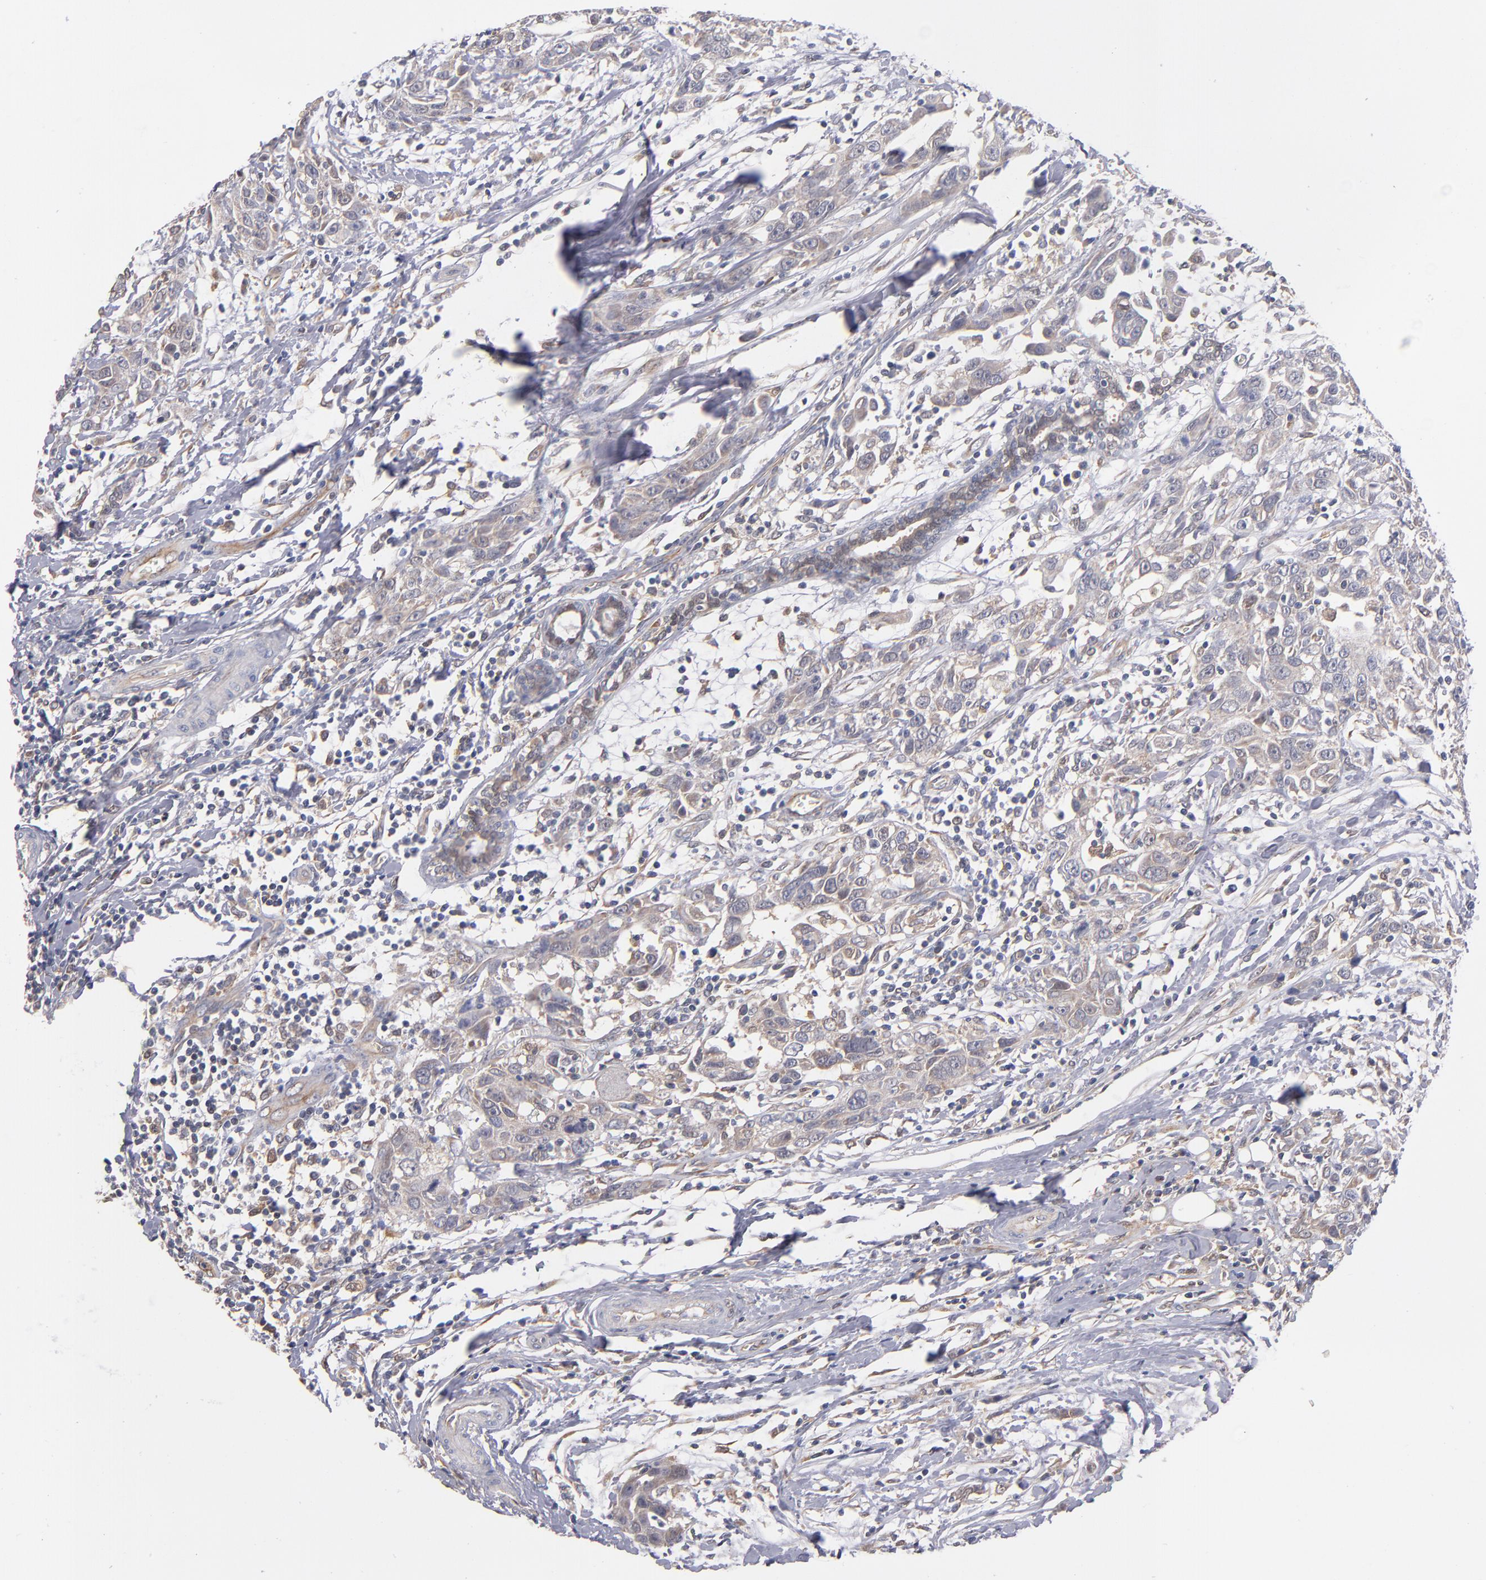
{"staining": {"intensity": "weak", "quantity": ">75%", "location": "cytoplasmic/membranous"}, "tissue": "breast cancer", "cell_type": "Tumor cells", "image_type": "cancer", "snomed": [{"axis": "morphology", "description": "Duct carcinoma"}, {"axis": "topography", "description": "Breast"}], "caption": "The histopathology image shows immunohistochemical staining of breast intraductal carcinoma. There is weak cytoplasmic/membranous staining is present in approximately >75% of tumor cells.", "gene": "GMFG", "patient": {"sex": "female", "age": 50}}